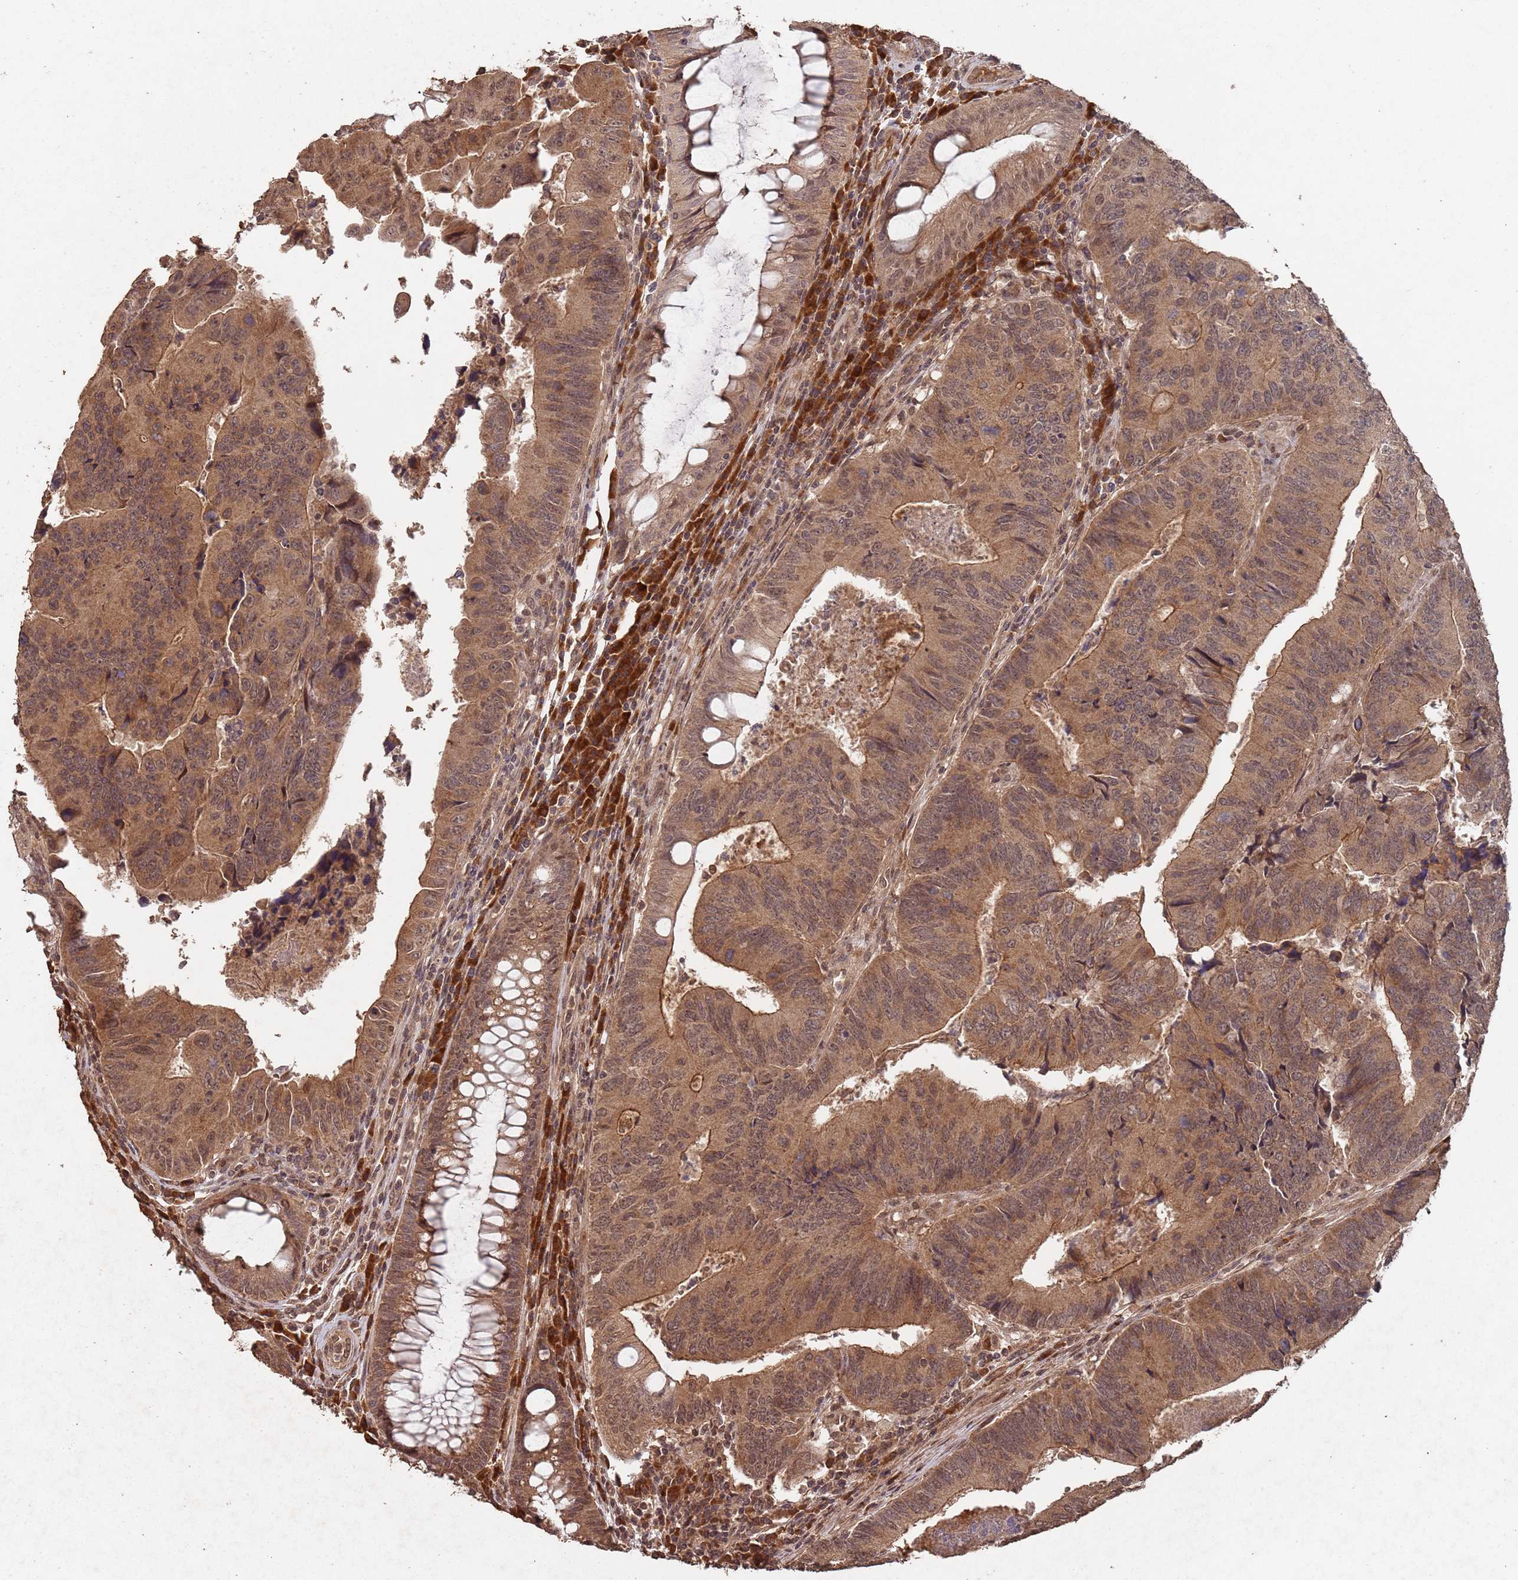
{"staining": {"intensity": "moderate", "quantity": ">75%", "location": "cytoplasmic/membranous,nuclear"}, "tissue": "colorectal cancer", "cell_type": "Tumor cells", "image_type": "cancer", "snomed": [{"axis": "morphology", "description": "Adenocarcinoma, NOS"}, {"axis": "topography", "description": "Colon"}], "caption": "The immunohistochemical stain highlights moderate cytoplasmic/membranous and nuclear expression in tumor cells of colorectal cancer (adenocarcinoma) tissue.", "gene": "FRAT1", "patient": {"sex": "female", "age": 67}}